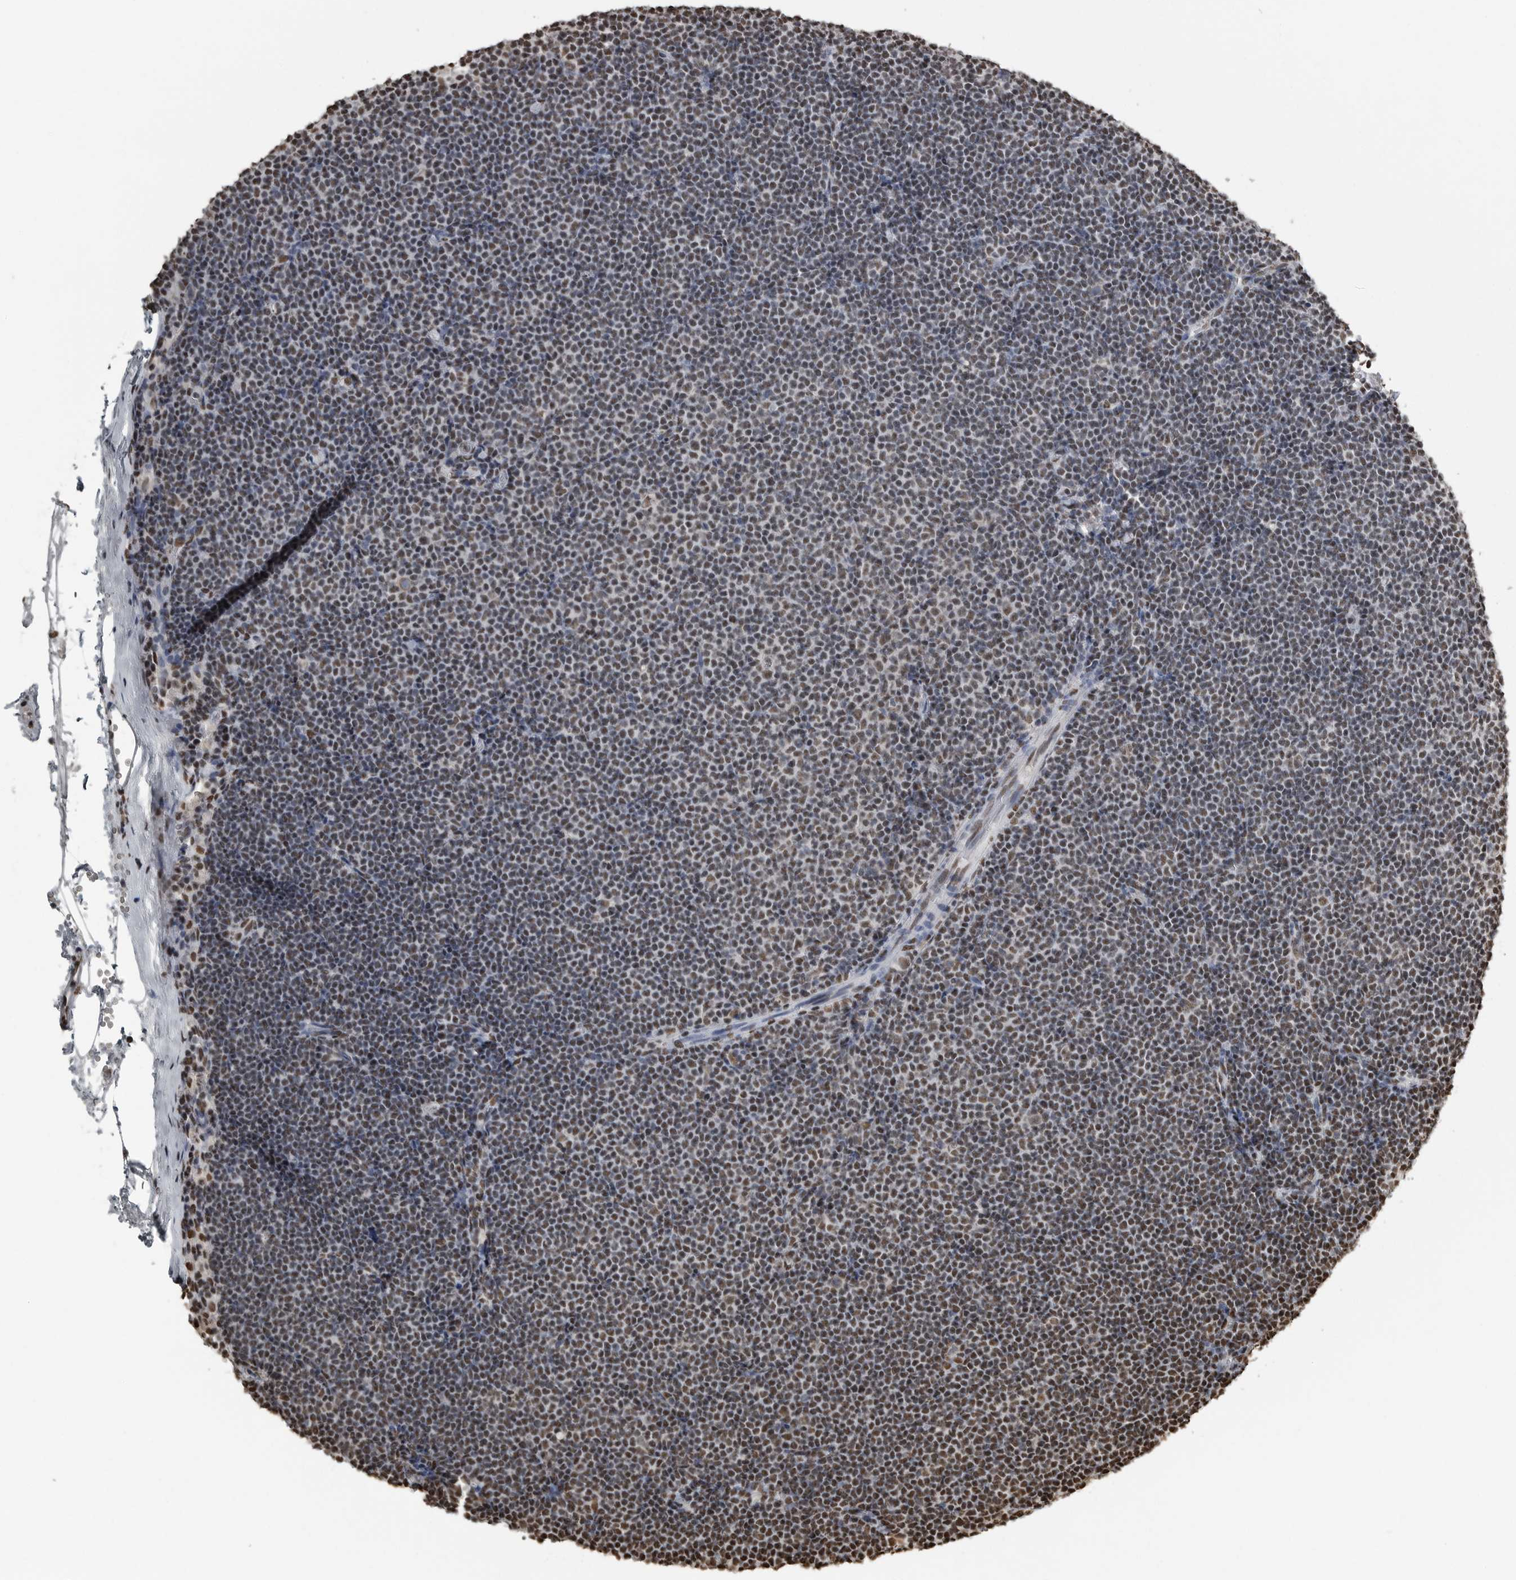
{"staining": {"intensity": "moderate", "quantity": "25%-75%", "location": "nuclear"}, "tissue": "lymphoma", "cell_type": "Tumor cells", "image_type": "cancer", "snomed": [{"axis": "morphology", "description": "Malignant lymphoma, non-Hodgkin's type, Low grade"}, {"axis": "topography", "description": "Lymph node"}], "caption": "Human lymphoma stained with a protein marker shows moderate staining in tumor cells.", "gene": "TGS1", "patient": {"sex": "female", "age": 53}}